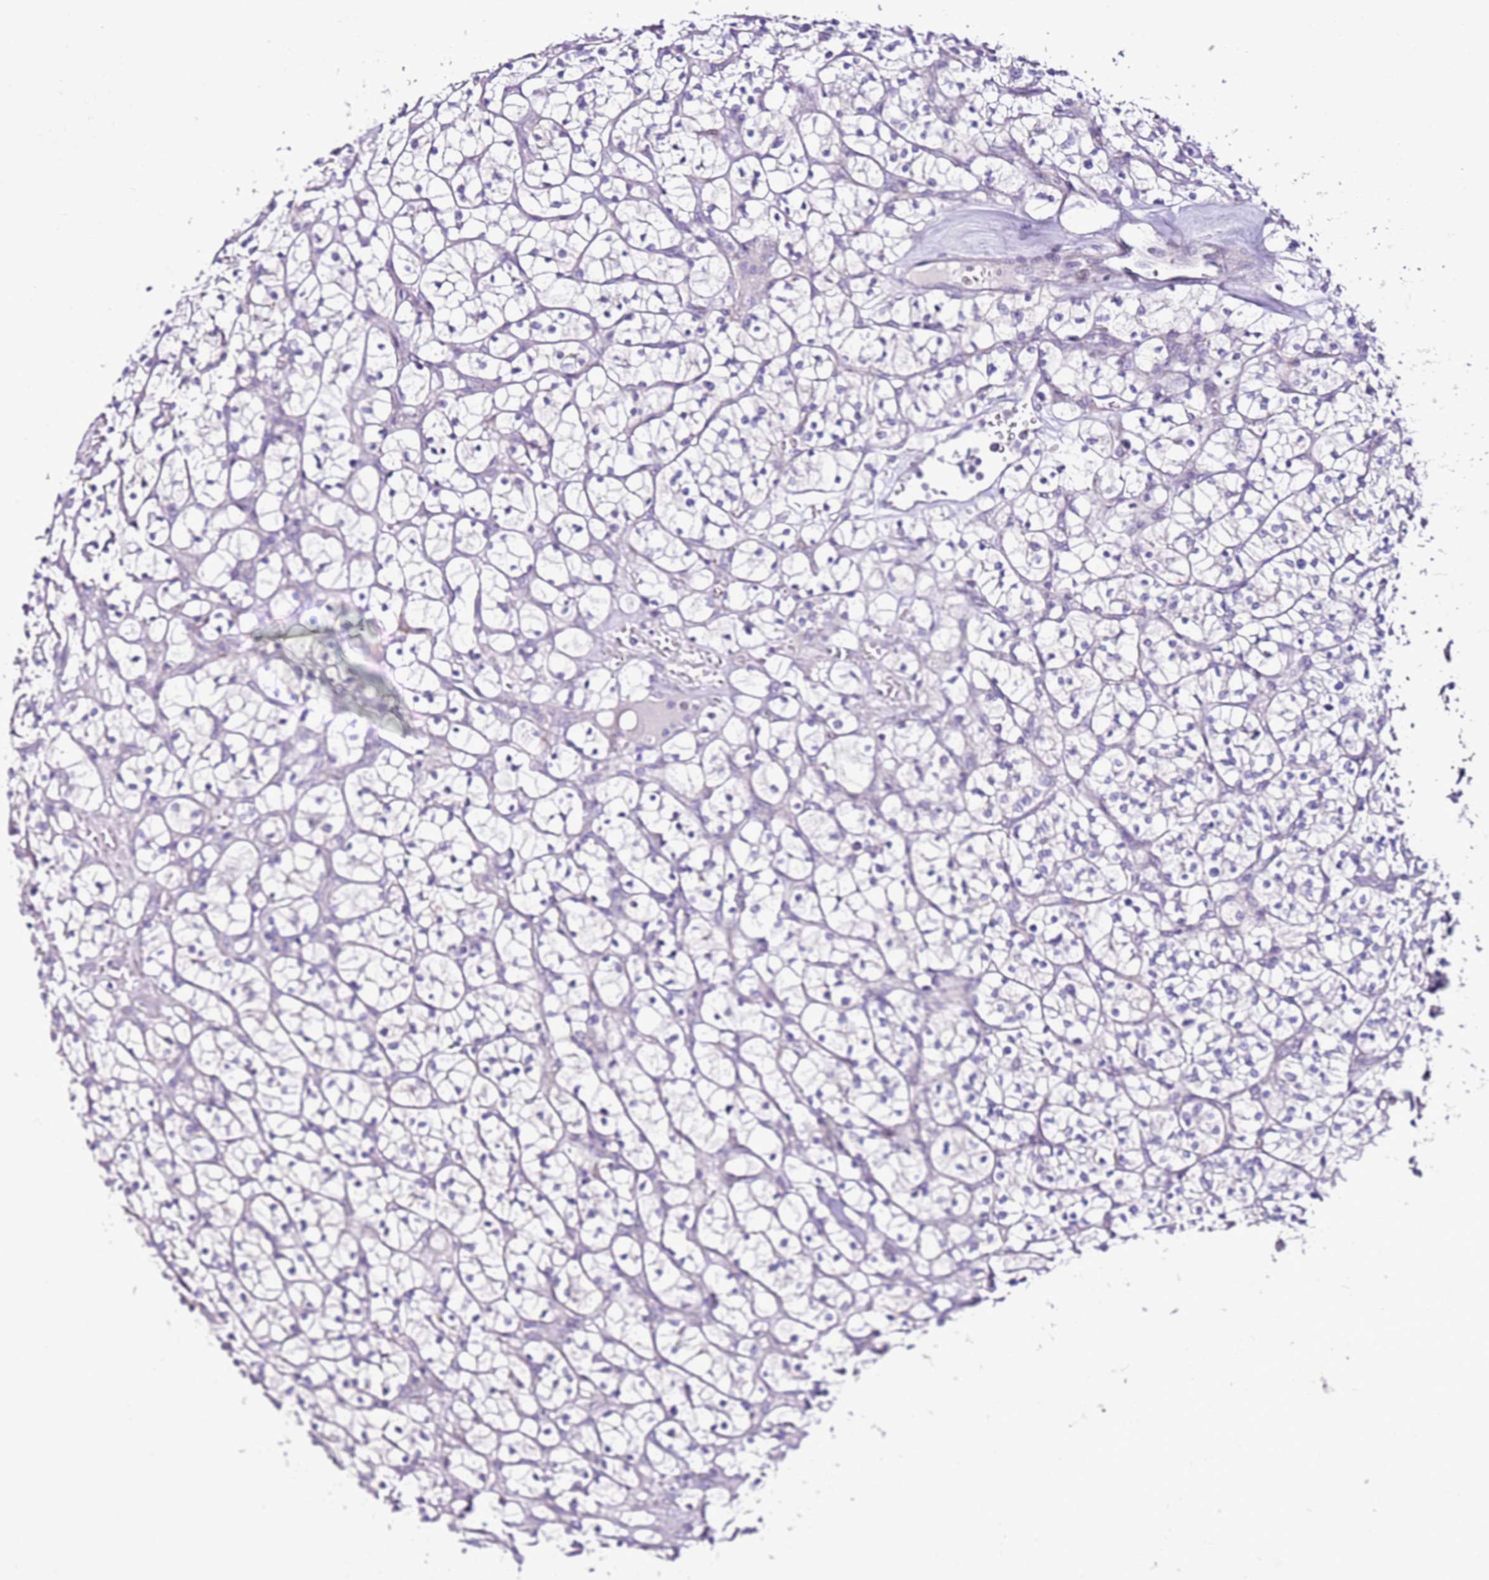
{"staining": {"intensity": "negative", "quantity": "none", "location": "none"}, "tissue": "renal cancer", "cell_type": "Tumor cells", "image_type": "cancer", "snomed": [{"axis": "morphology", "description": "Adenocarcinoma, NOS"}, {"axis": "topography", "description": "Kidney"}], "caption": "Immunohistochemical staining of adenocarcinoma (renal) demonstrates no significant expression in tumor cells.", "gene": "SLC38A5", "patient": {"sex": "female", "age": 64}}